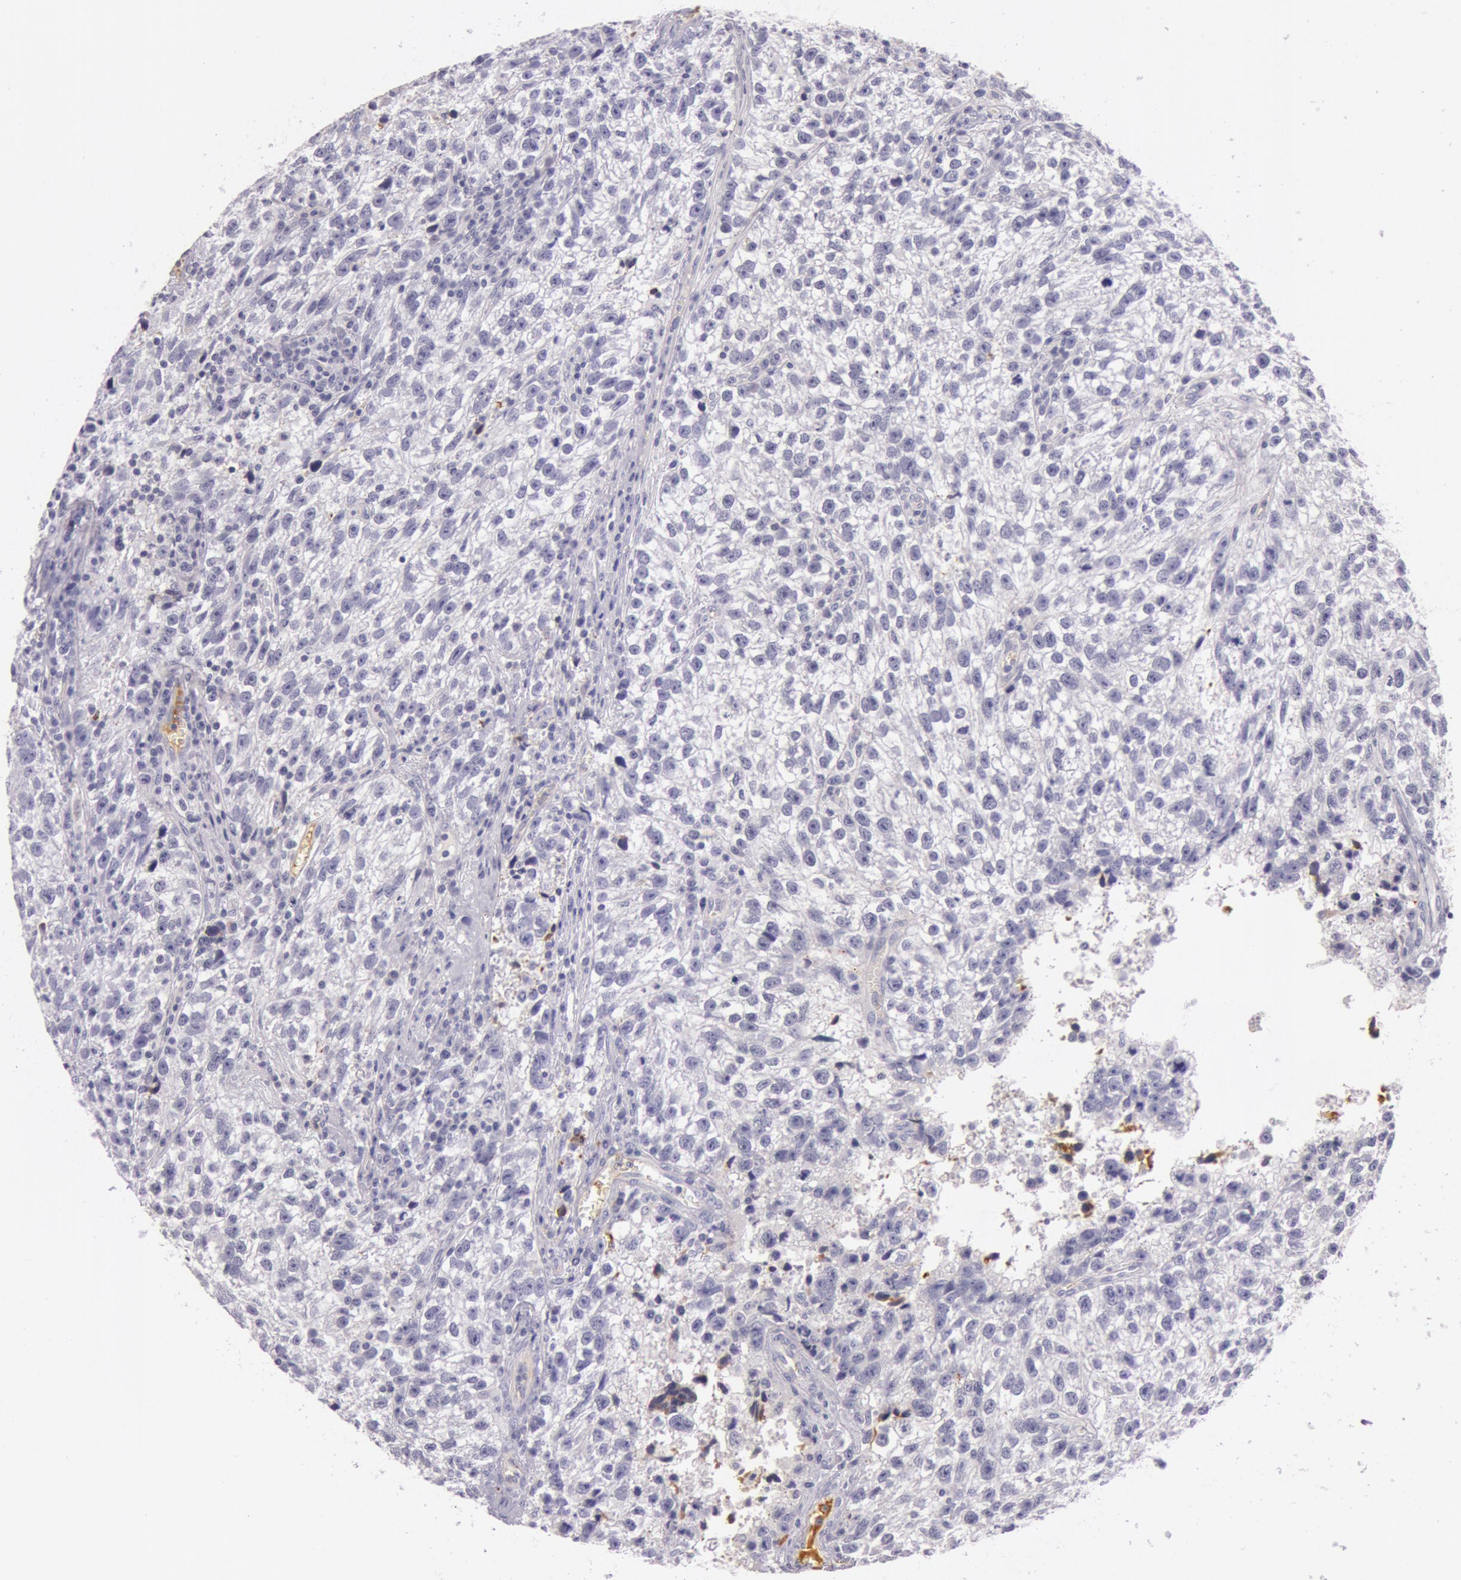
{"staining": {"intensity": "negative", "quantity": "none", "location": "none"}, "tissue": "testis cancer", "cell_type": "Tumor cells", "image_type": "cancer", "snomed": [{"axis": "morphology", "description": "Seminoma, NOS"}, {"axis": "topography", "description": "Testis"}], "caption": "Tumor cells show no significant protein staining in testis cancer.", "gene": "C4BPA", "patient": {"sex": "male", "age": 38}}